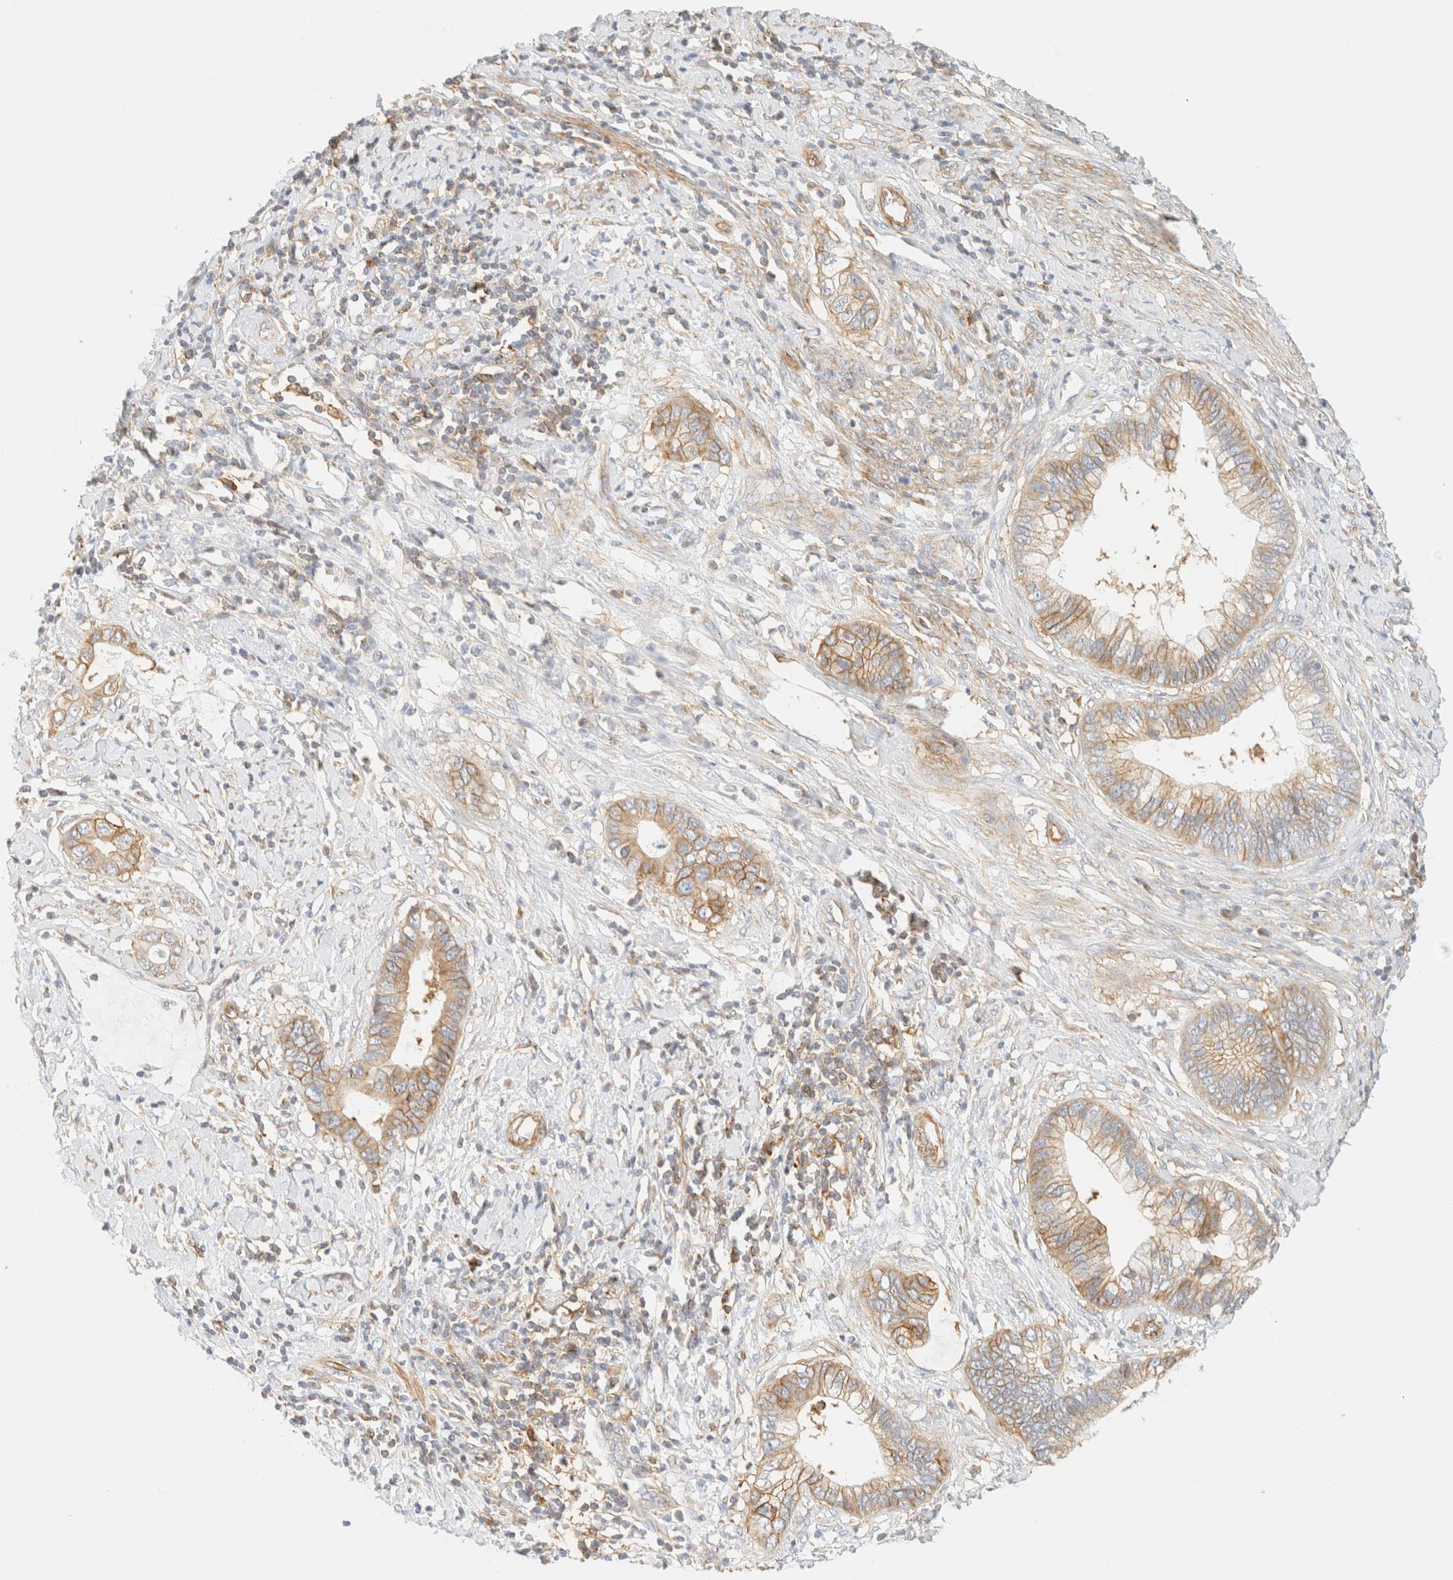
{"staining": {"intensity": "moderate", "quantity": ">75%", "location": "cytoplasmic/membranous"}, "tissue": "cervical cancer", "cell_type": "Tumor cells", "image_type": "cancer", "snomed": [{"axis": "morphology", "description": "Adenocarcinoma, NOS"}, {"axis": "topography", "description": "Cervix"}], "caption": "Protein staining shows moderate cytoplasmic/membranous positivity in approximately >75% of tumor cells in cervical cancer. The protein of interest is shown in brown color, while the nuclei are stained blue.", "gene": "MRM3", "patient": {"sex": "female", "age": 44}}